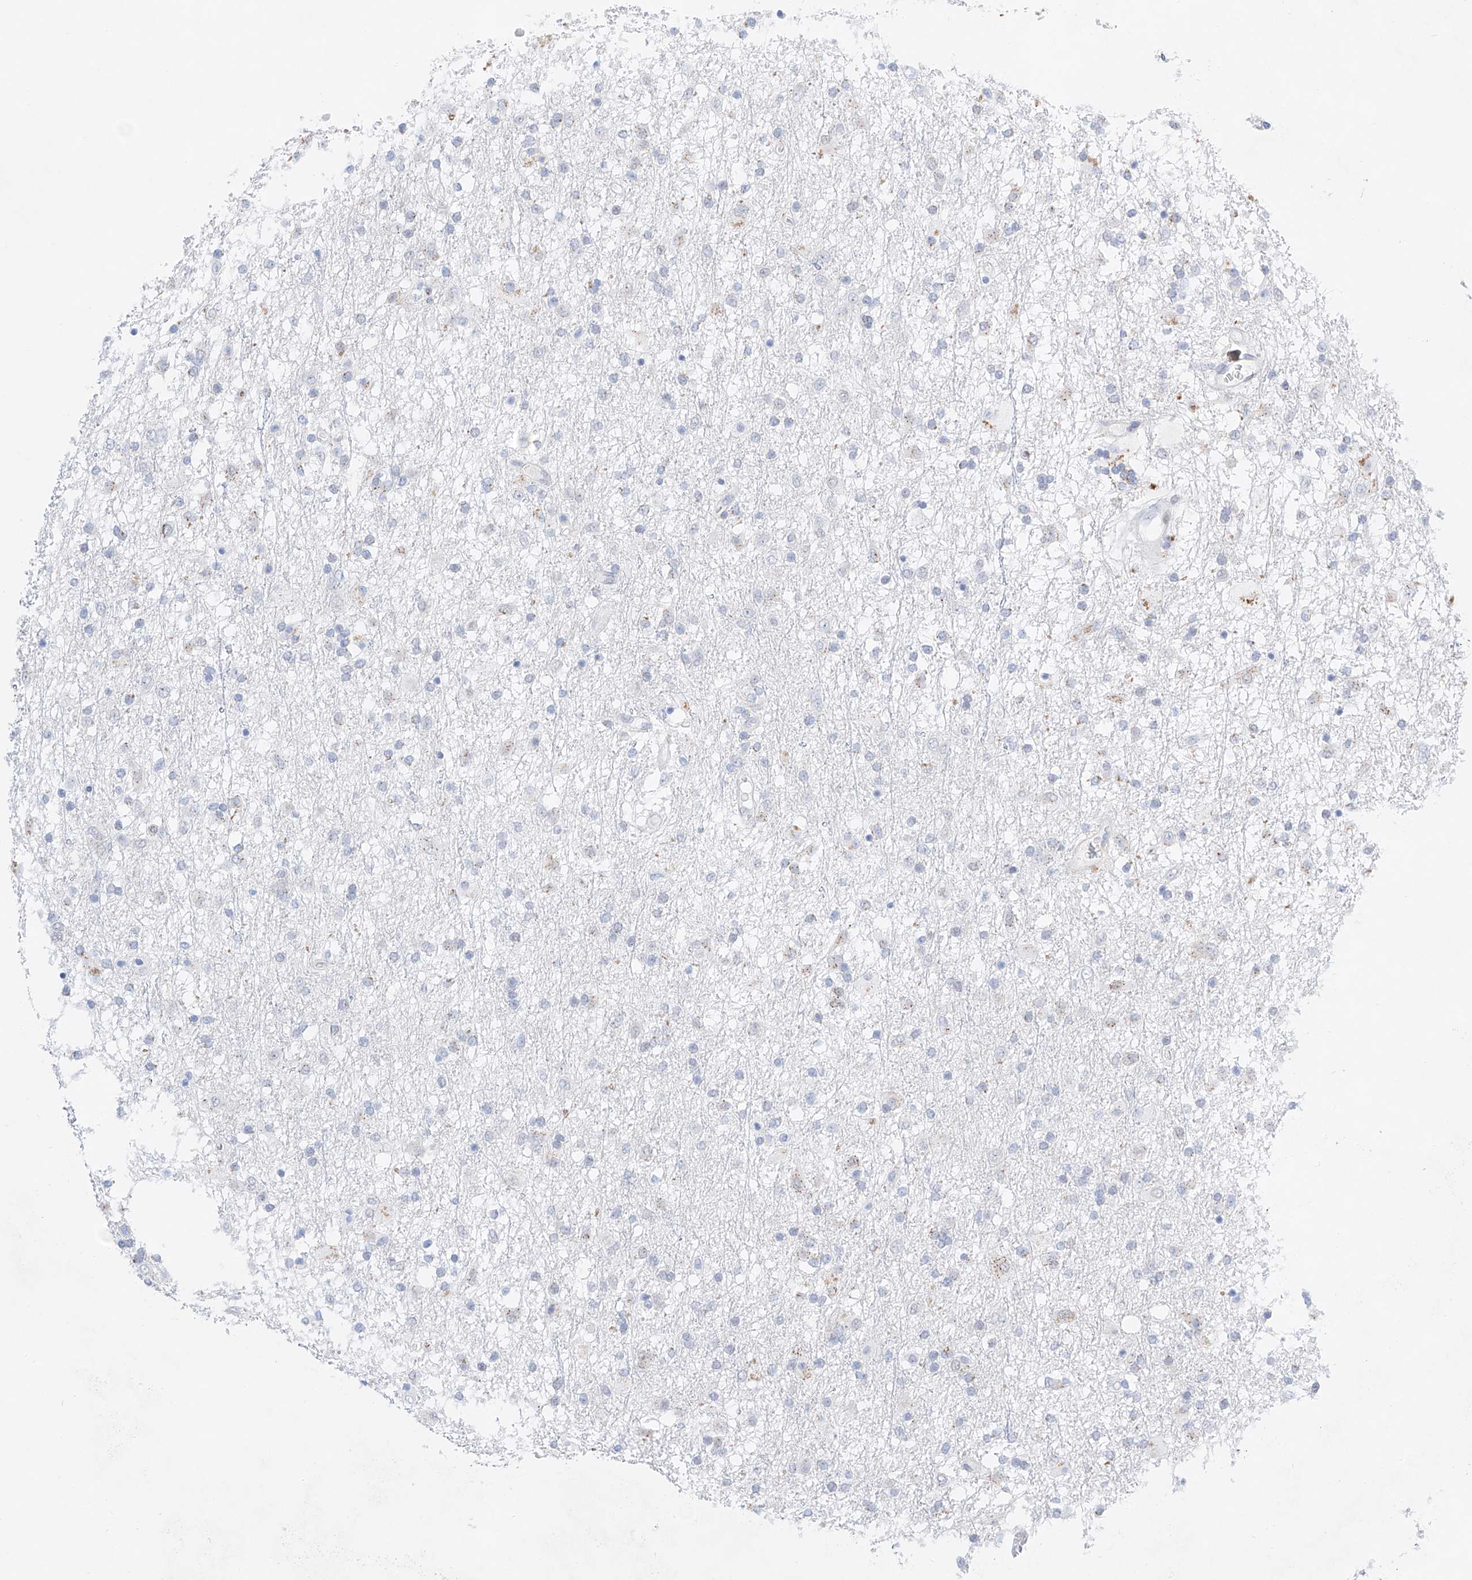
{"staining": {"intensity": "negative", "quantity": "none", "location": "none"}, "tissue": "glioma", "cell_type": "Tumor cells", "image_type": "cancer", "snomed": [{"axis": "morphology", "description": "Glioma, malignant, Low grade"}, {"axis": "topography", "description": "Brain"}], "caption": "Image shows no protein expression in tumor cells of low-grade glioma (malignant) tissue. The staining was performed using DAB to visualize the protein expression in brown, while the nuclei were stained in blue with hematoxylin (Magnification: 20x).", "gene": "NT5C3B", "patient": {"sex": "male", "age": 65}}